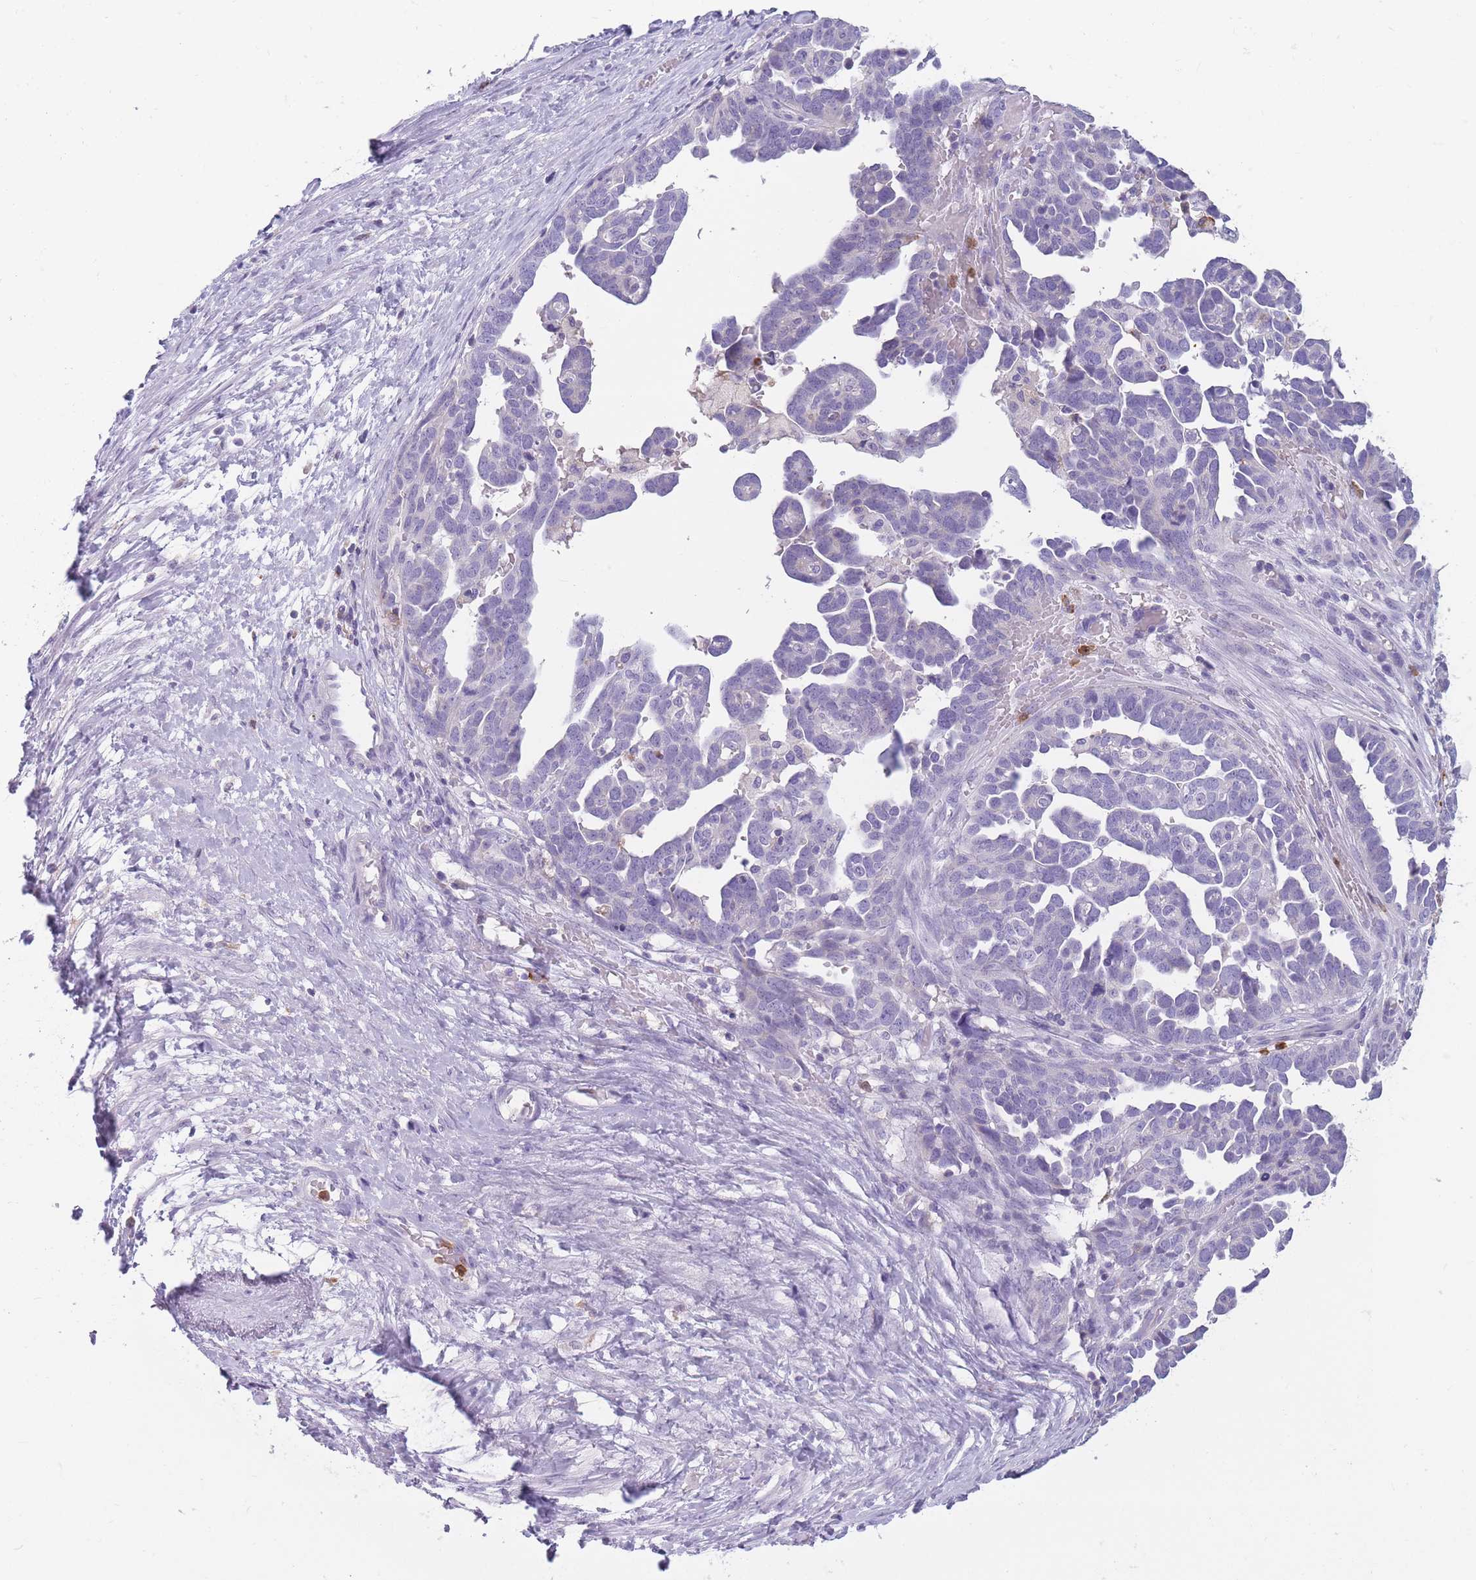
{"staining": {"intensity": "negative", "quantity": "none", "location": "none"}, "tissue": "ovarian cancer", "cell_type": "Tumor cells", "image_type": "cancer", "snomed": [{"axis": "morphology", "description": "Cystadenocarcinoma, serous, NOS"}, {"axis": "topography", "description": "Ovary"}], "caption": "An immunohistochemistry (IHC) photomicrograph of ovarian cancer is shown. There is no staining in tumor cells of ovarian cancer. (DAB (3,3'-diaminobenzidine) IHC visualized using brightfield microscopy, high magnification).", "gene": "CR1L", "patient": {"sex": "female", "age": 54}}